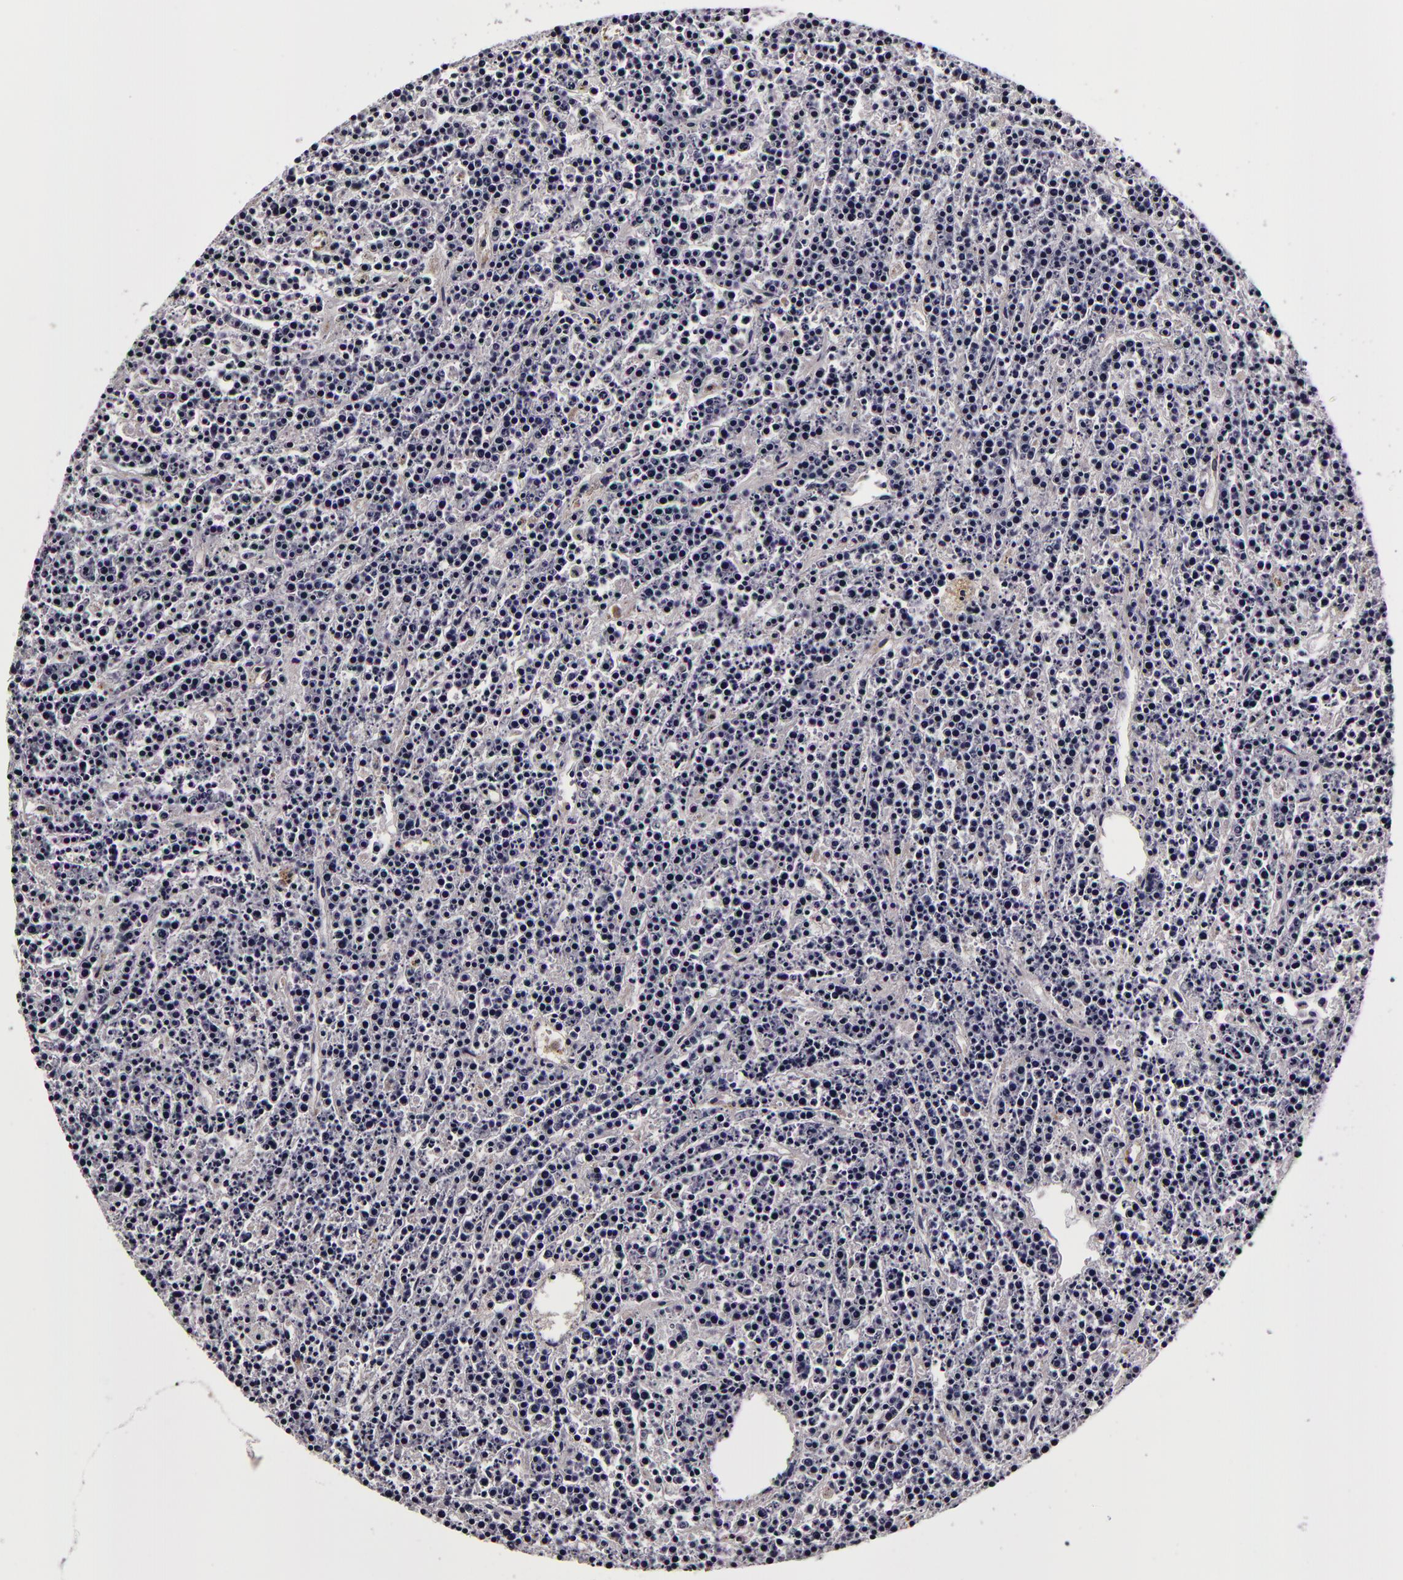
{"staining": {"intensity": "negative", "quantity": "none", "location": "none"}, "tissue": "lymphoma", "cell_type": "Tumor cells", "image_type": "cancer", "snomed": [{"axis": "morphology", "description": "Malignant lymphoma, non-Hodgkin's type, High grade"}, {"axis": "topography", "description": "Ovary"}], "caption": "An image of lymphoma stained for a protein exhibits no brown staining in tumor cells.", "gene": "LGALS3BP", "patient": {"sex": "female", "age": 56}}